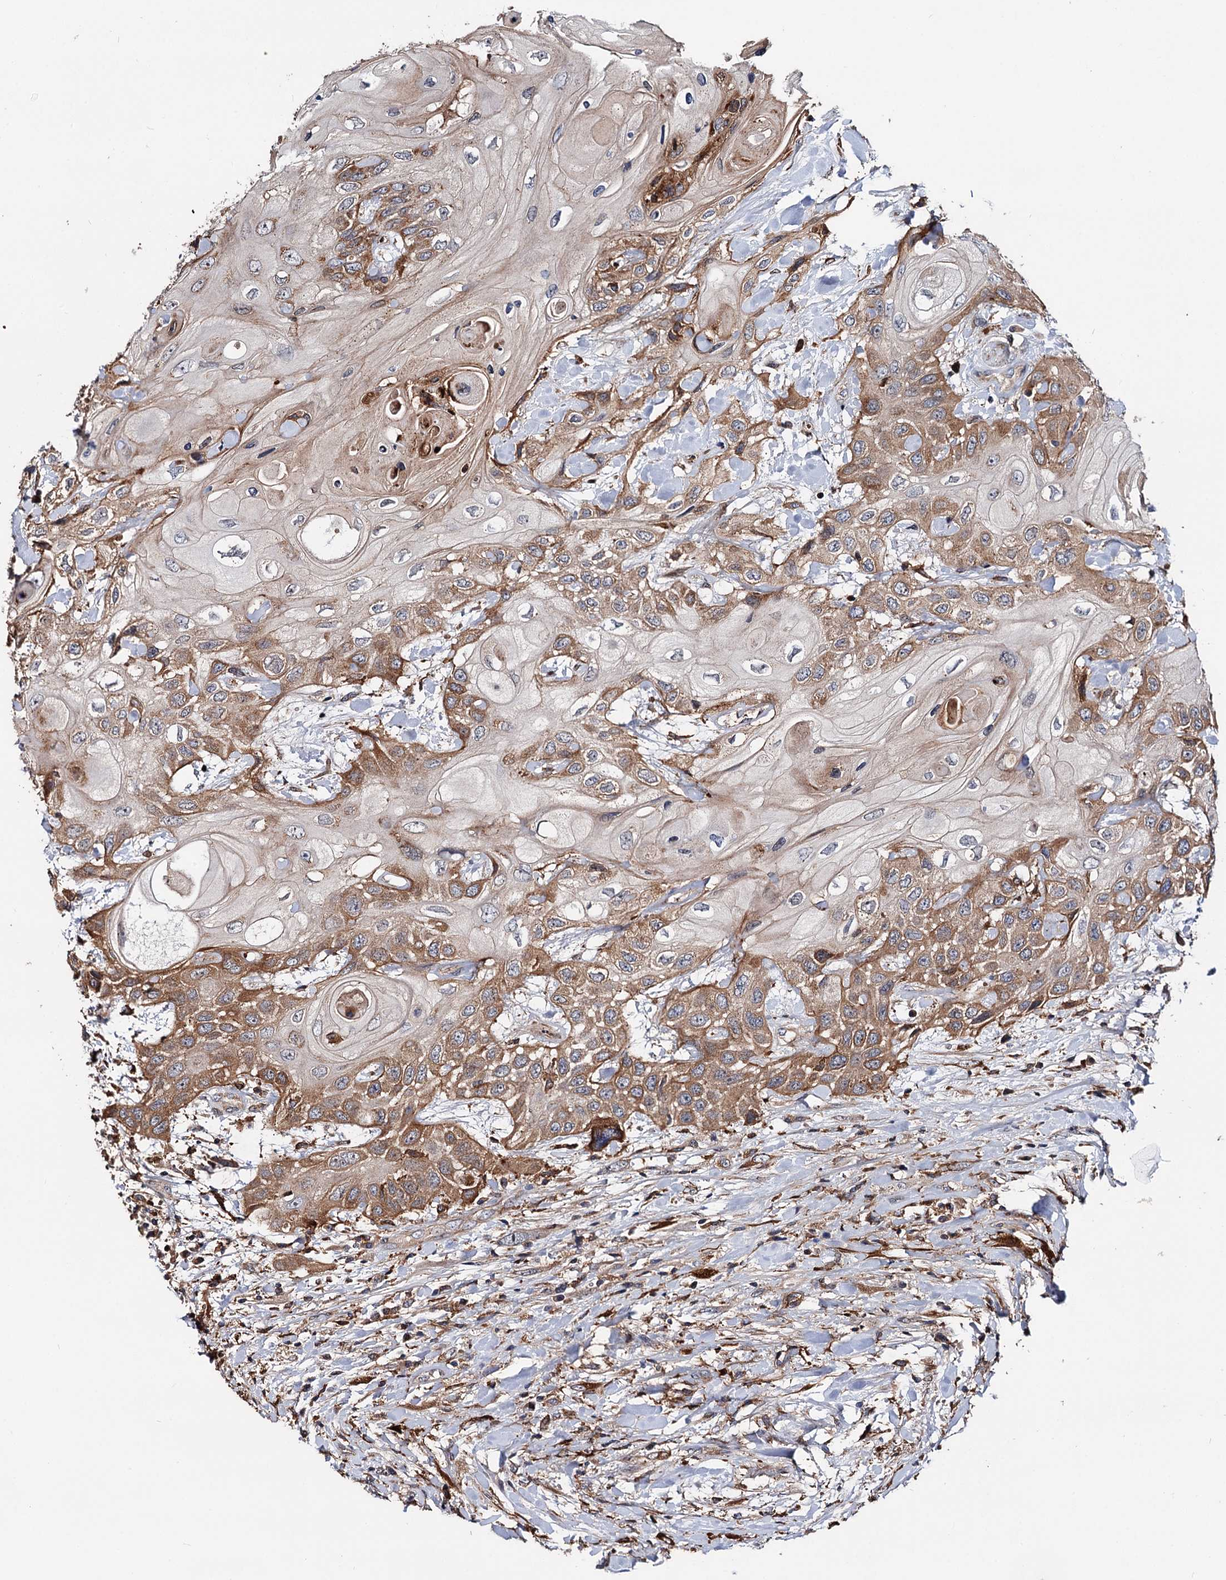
{"staining": {"intensity": "moderate", "quantity": "25%-75%", "location": "cytoplasmic/membranous"}, "tissue": "head and neck cancer", "cell_type": "Tumor cells", "image_type": "cancer", "snomed": [{"axis": "morphology", "description": "Squamous cell carcinoma, NOS"}, {"axis": "topography", "description": "Head-Neck"}], "caption": "Protein expression analysis of human head and neck squamous cell carcinoma reveals moderate cytoplasmic/membranous staining in approximately 25%-75% of tumor cells.", "gene": "RNF111", "patient": {"sex": "female", "age": 43}}